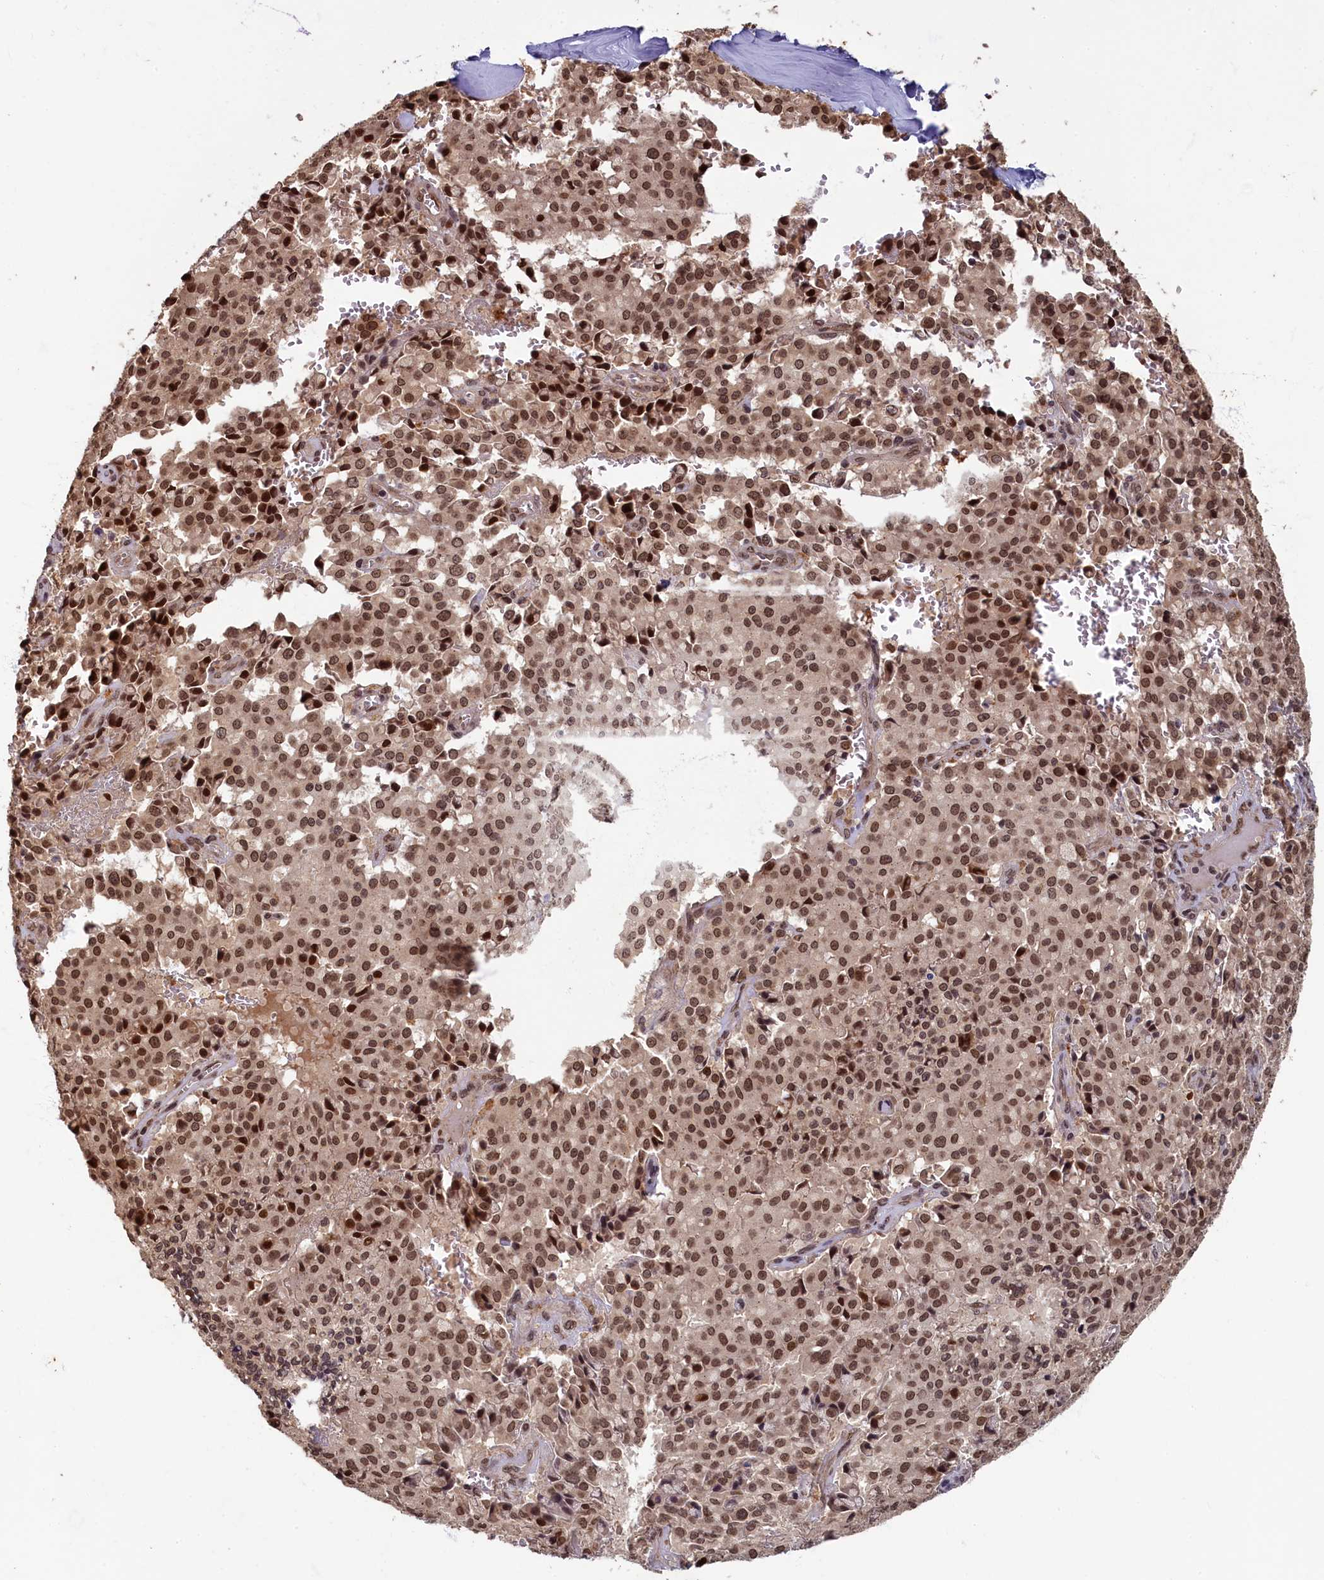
{"staining": {"intensity": "moderate", "quantity": ">75%", "location": "nuclear"}, "tissue": "pancreatic cancer", "cell_type": "Tumor cells", "image_type": "cancer", "snomed": [{"axis": "morphology", "description": "Adenocarcinoma, NOS"}, {"axis": "topography", "description": "Pancreas"}], "caption": "DAB (3,3'-diaminobenzidine) immunohistochemical staining of human pancreatic adenocarcinoma shows moderate nuclear protein positivity in about >75% of tumor cells. (DAB (3,3'-diaminobenzidine) = brown stain, brightfield microscopy at high magnification).", "gene": "CKAP2L", "patient": {"sex": "male", "age": 65}}